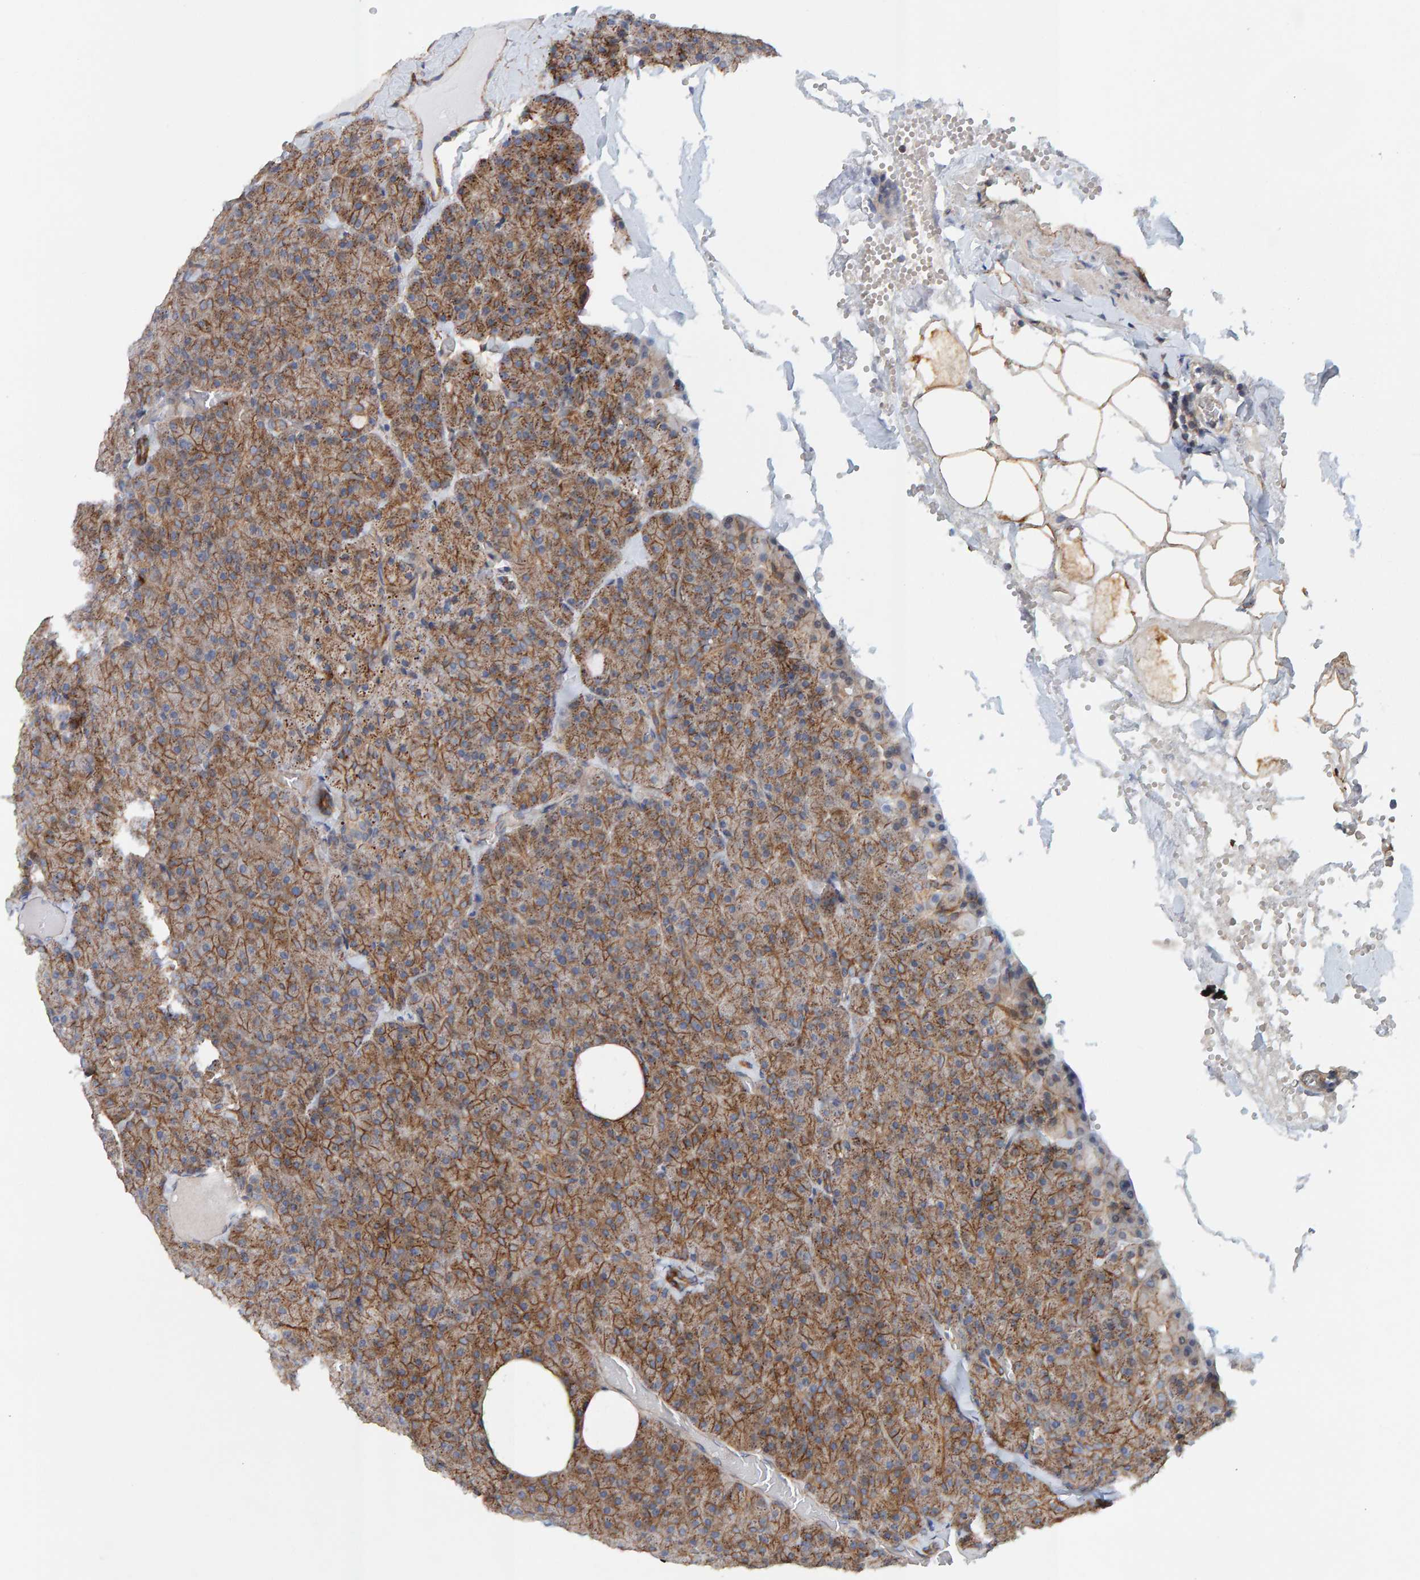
{"staining": {"intensity": "moderate", "quantity": ">75%", "location": "cytoplasmic/membranous"}, "tissue": "pancreas", "cell_type": "Exocrine glandular cells", "image_type": "normal", "snomed": [{"axis": "morphology", "description": "Normal tissue, NOS"}, {"axis": "morphology", "description": "Carcinoid, malignant, NOS"}, {"axis": "topography", "description": "Pancreas"}], "caption": "This histopathology image displays benign pancreas stained with immunohistochemistry to label a protein in brown. The cytoplasmic/membranous of exocrine glandular cells show moderate positivity for the protein. Nuclei are counter-stained blue.", "gene": "RGP1", "patient": {"sex": "female", "age": 35}}